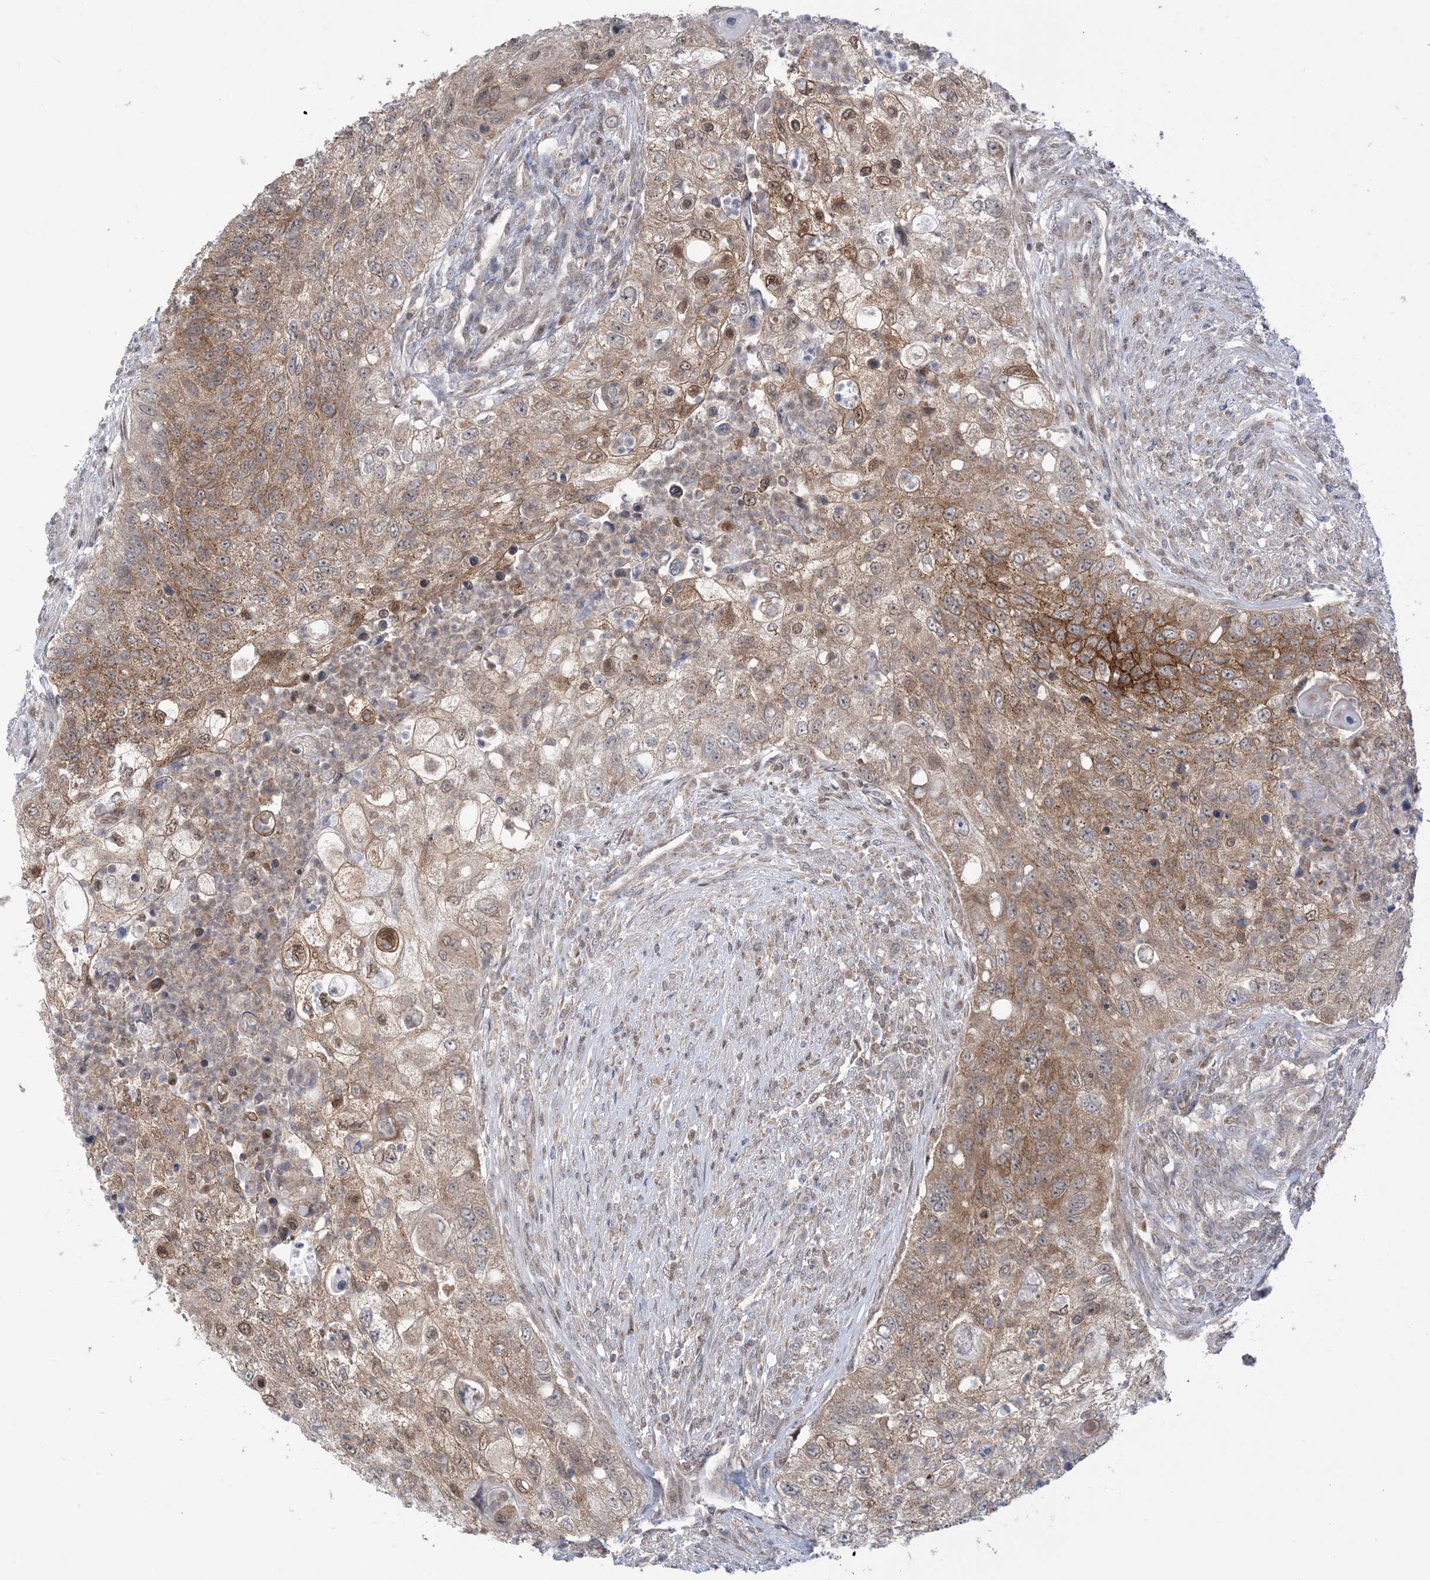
{"staining": {"intensity": "moderate", "quantity": ">75%", "location": "cytoplasmic/membranous,nuclear"}, "tissue": "urothelial cancer", "cell_type": "Tumor cells", "image_type": "cancer", "snomed": [{"axis": "morphology", "description": "Urothelial carcinoma, High grade"}, {"axis": "topography", "description": "Urinary bladder"}], "caption": "Tumor cells demonstrate moderate cytoplasmic/membranous and nuclear positivity in about >75% of cells in urothelial cancer. (Stains: DAB in brown, nuclei in blue, Microscopy: brightfield microscopy at high magnification).", "gene": "CASP4", "patient": {"sex": "female", "age": 60}}